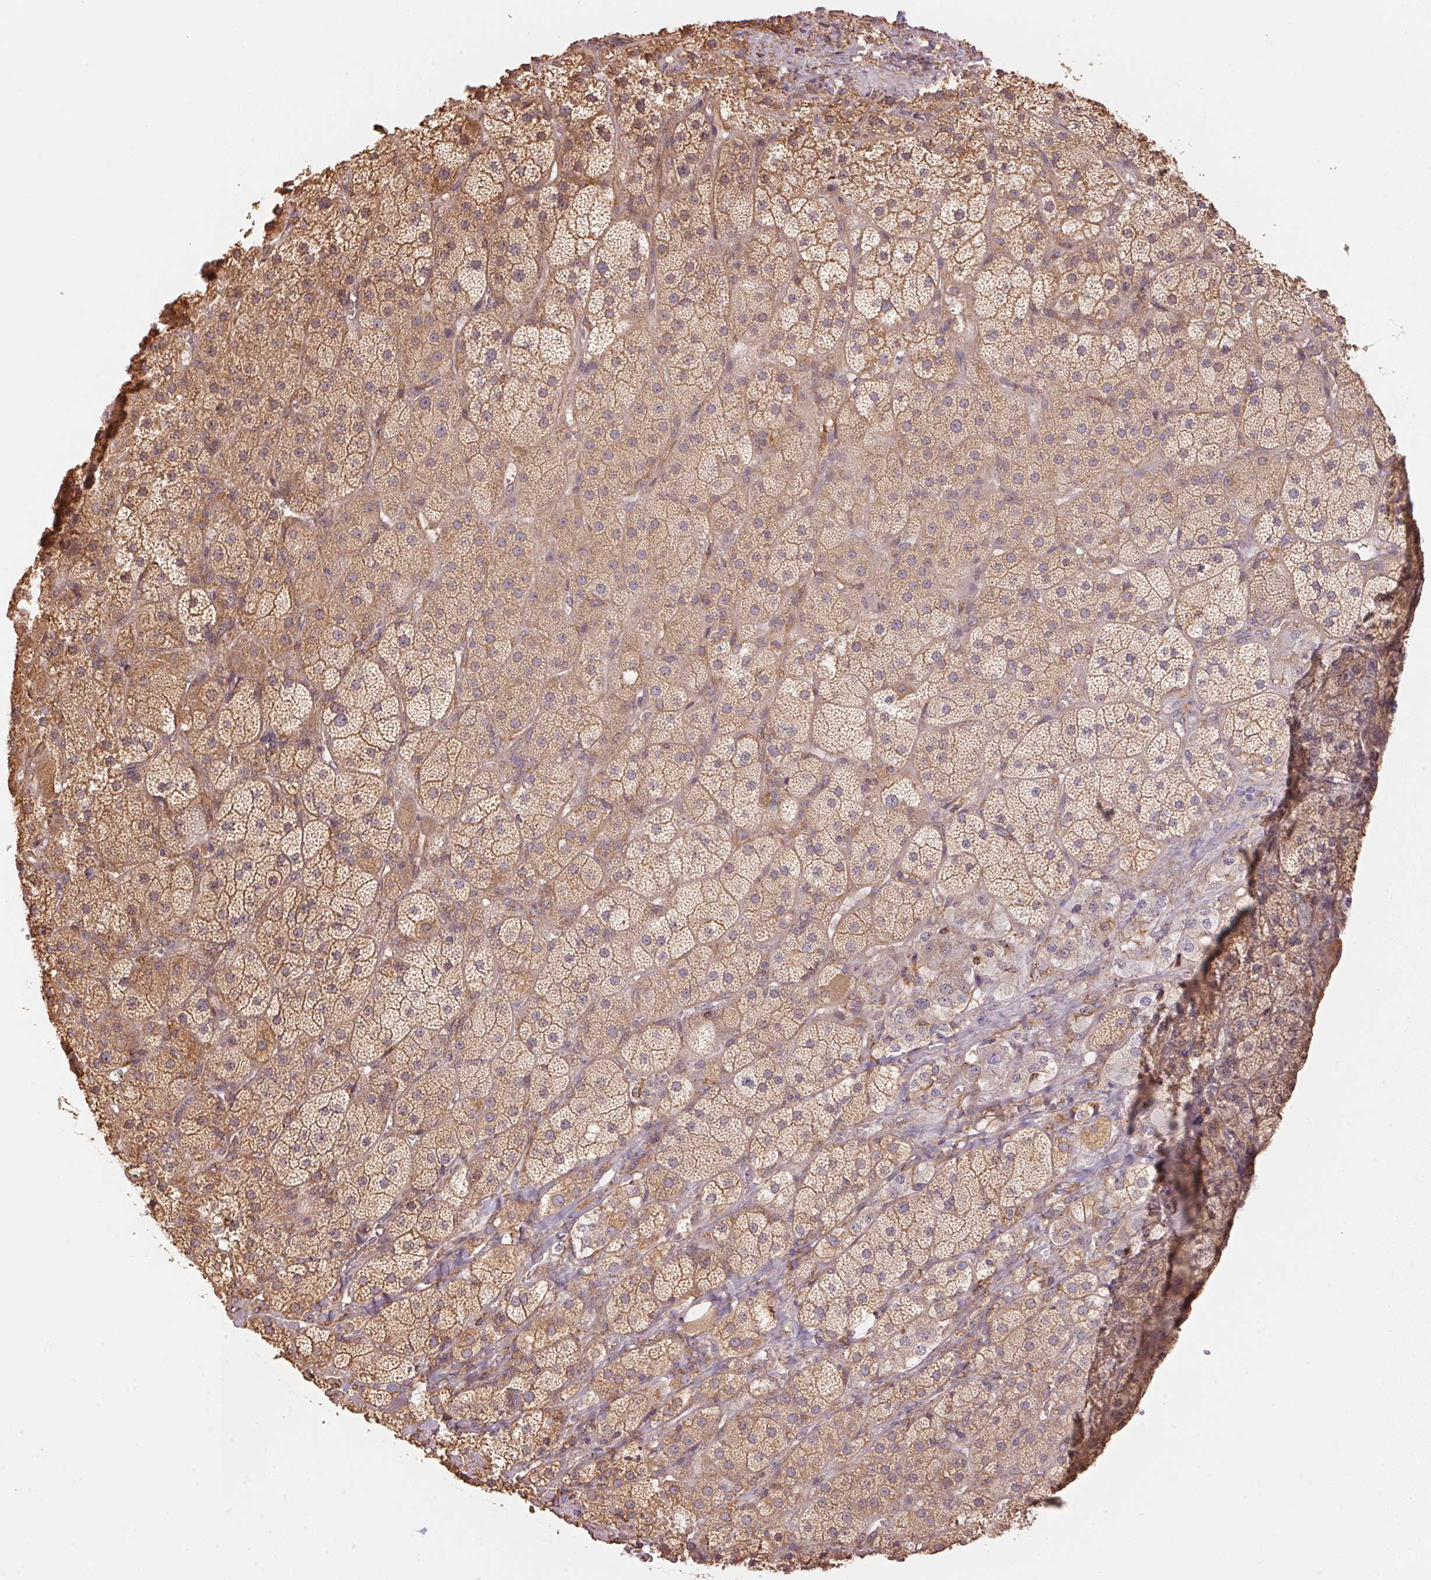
{"staining": {"intensity": "moderate", "quantity": ">75%", "location": "cytoplasmic/membranous"}, "tissue": "adrenal gland", "cell_type": "Glandular cells", "image_type": "normal", "snomed": [{"axis": "morphology", "description": "Normal tissue, NOS"}, {"axis": "topography", "description": "Adrenal gland"}], "caption": "Protein expression analysis of normal adrenal gland displays moderate cytoplasmic/membranous positivity in approximately >75% of glandular cells.", "gene": "C6orf163", "patient": {"sex": "male", "age": 57}}